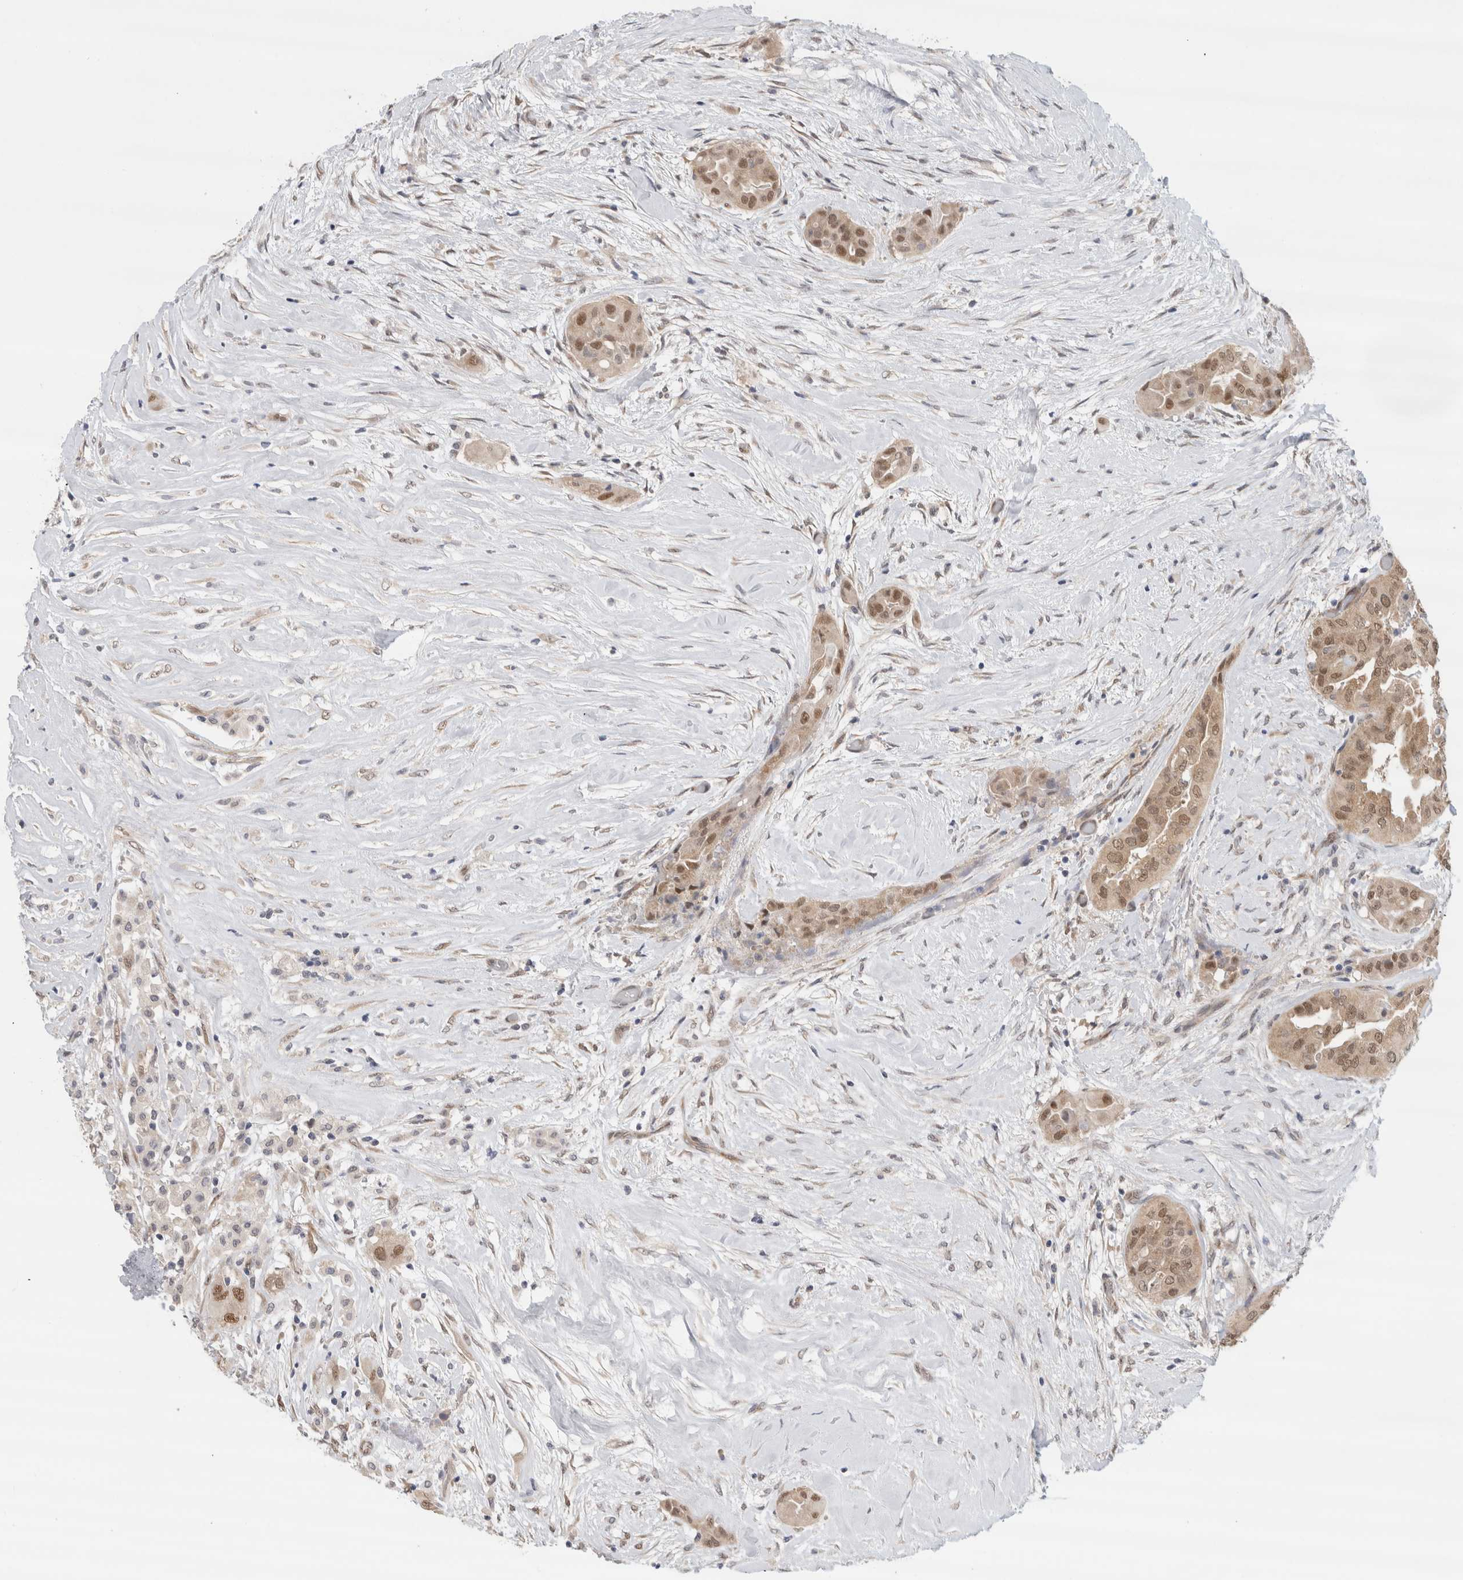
{"staining": {"intensity": "moderate", "quantity": ">75%", "location": "cytoplasmic/membranous,nuclear"}, "tissue": "thyroid cancer", "cell_type": "Tumor cells", "image_type": "cancer", "snomed": [{"axis": "morphology", "description": "Papillary adenocarcinoma, NOS"}, {"axis": "topography", "description": "Thyroid gland"}], "caption": "The histopathology image shows immunohistochemical staining of thyroid cancer (papillary adenocarcinoma). There is moderate cytoplasmic/membranous and nuclear expression is appreciated in about >75% of tumor cells.", "gene": "EIF4G3", "patient": {"sex": "female", "age": 59}}